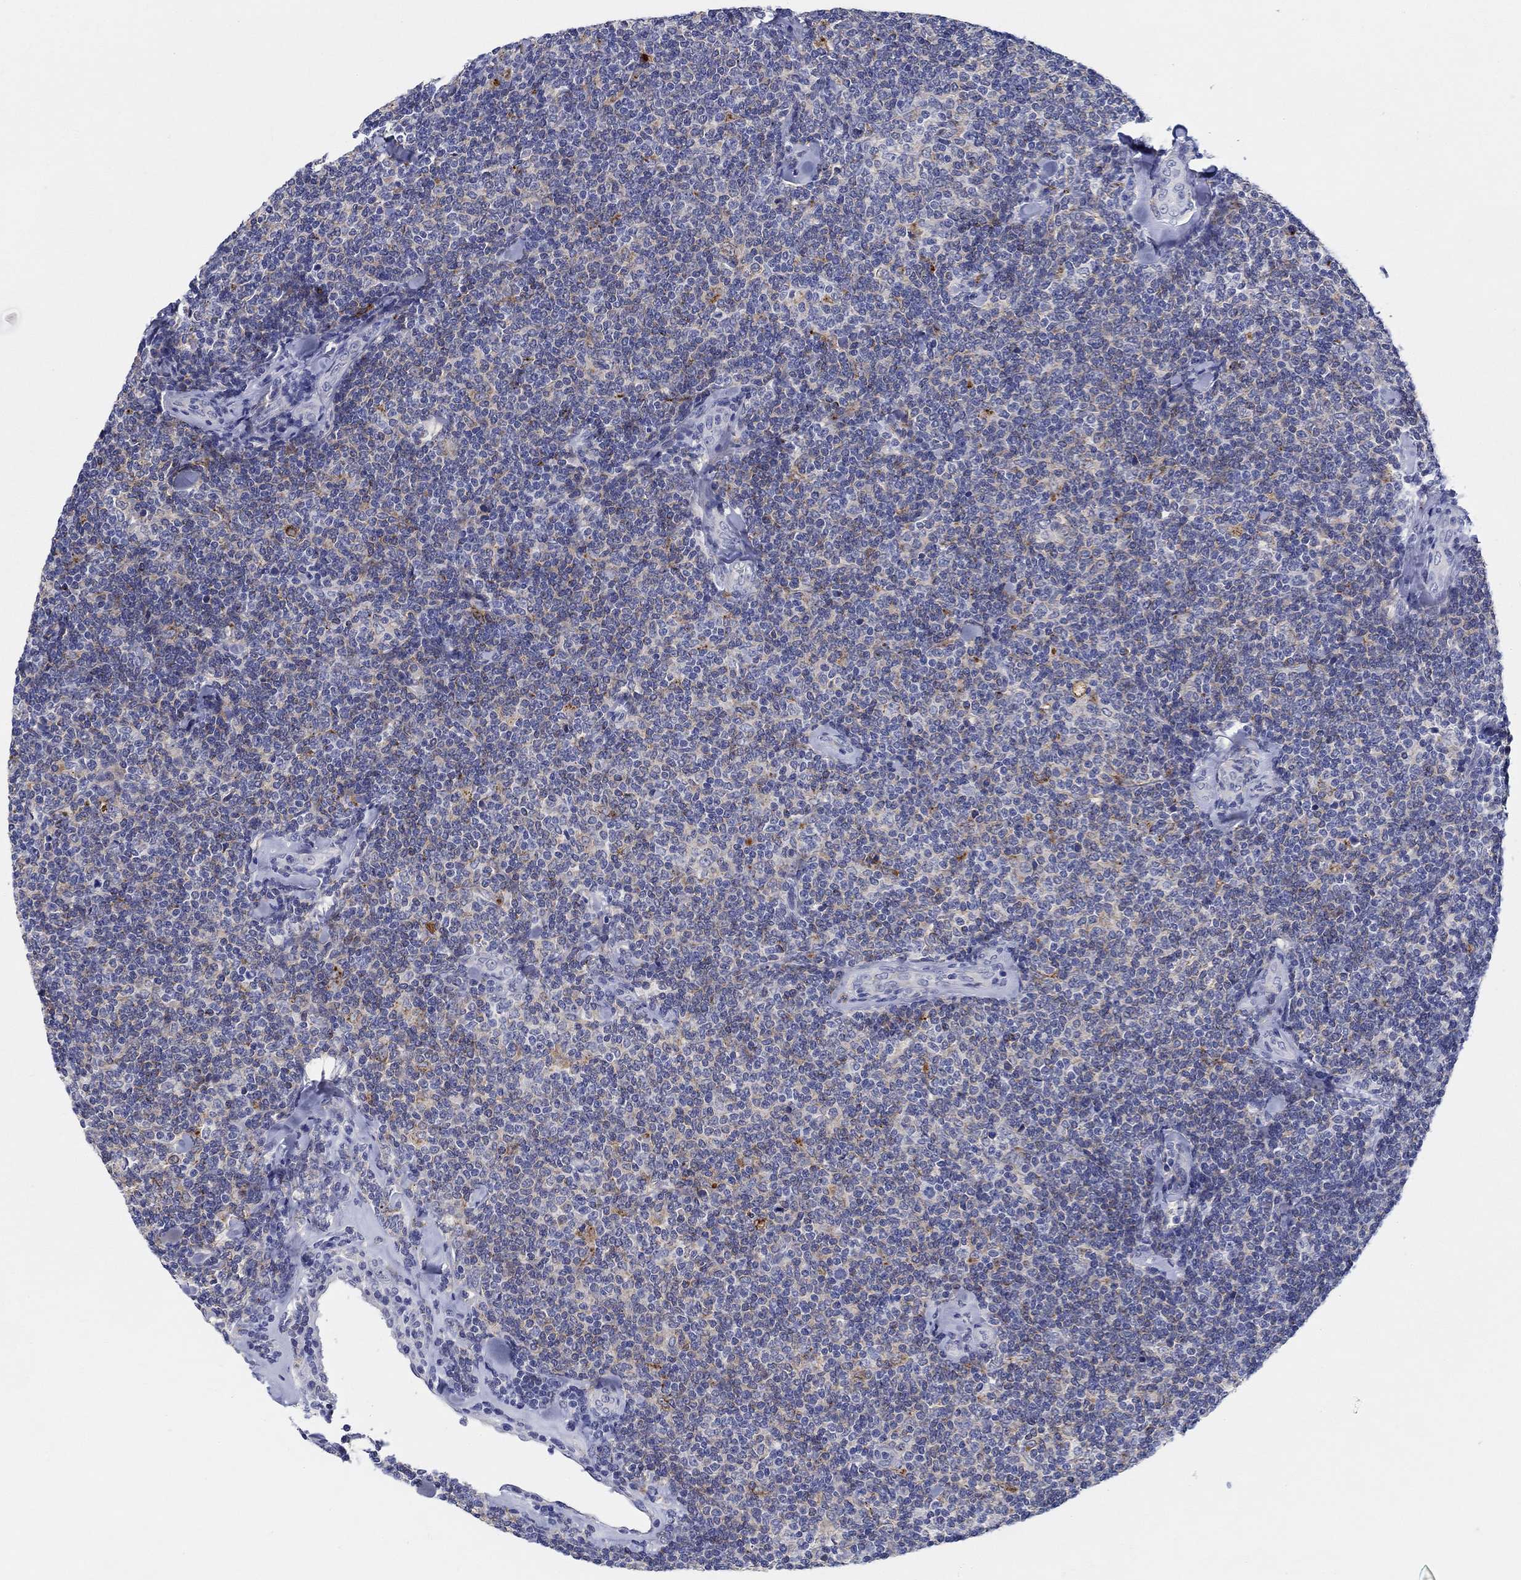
{"staining": {"intensity": "negative", "quantity": "none", "location": "none"}, "tissue": "lymphoma", "cell_type": "Tumor cells", "image_type": "cancer", "snomed": [{"axis": "morphology", "description": "Malignant lymphoma, non-Hodgkin's type, Low grade"}, {"axis": "topography", "description": "Lymph node"}], "caption": "An IHC micrograph of malignant lymphoma, non-Hodgkin's type (low-grade) is shown. There is no staining in tumor cells of malignant lymphoma, non-Hodgkin's type (low-grade).", "gene": "RAP1GAP", "patient": {"sex": "female", "age": 56}}